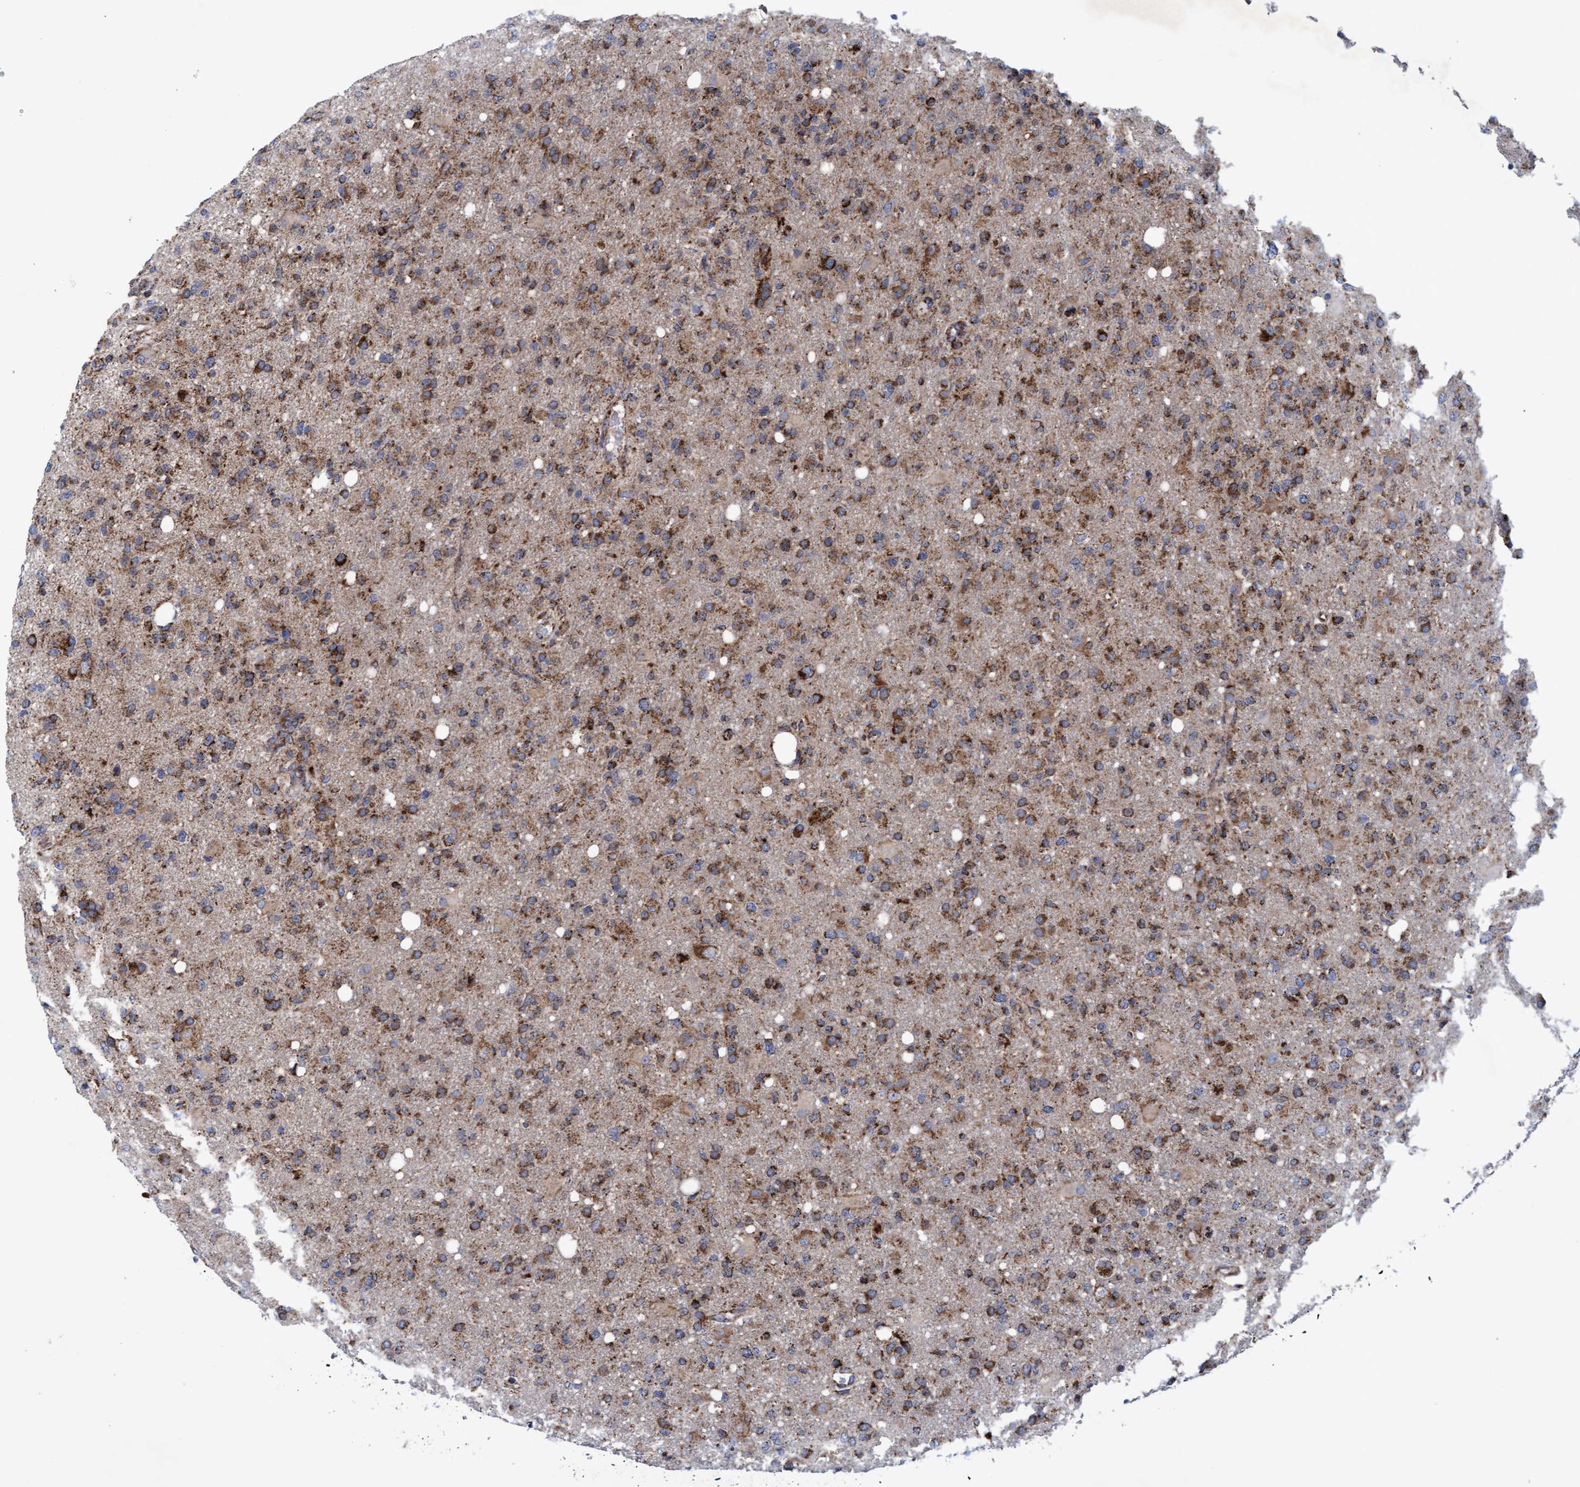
{"staining": {"intensity": "moderate", "quantity": ">75%", "location": "cytoplasmic/membranous"}, "tissue": "glioma", "cell_type": "Tumor cells", "image_type": "cancer", "snomed": [{"axis": "morphology", "description": "Glioma, malignant, High grade"}, {"axis": "topography", "description": "Brain"}], "caption": "Human glioma stained with a brown dye exhibits moderate cytoplasmic/membranous positive staining in approximately >75% of tumor cells.", "gene": "MRPL38", "patient": {"sex": "female", "age": 57}}